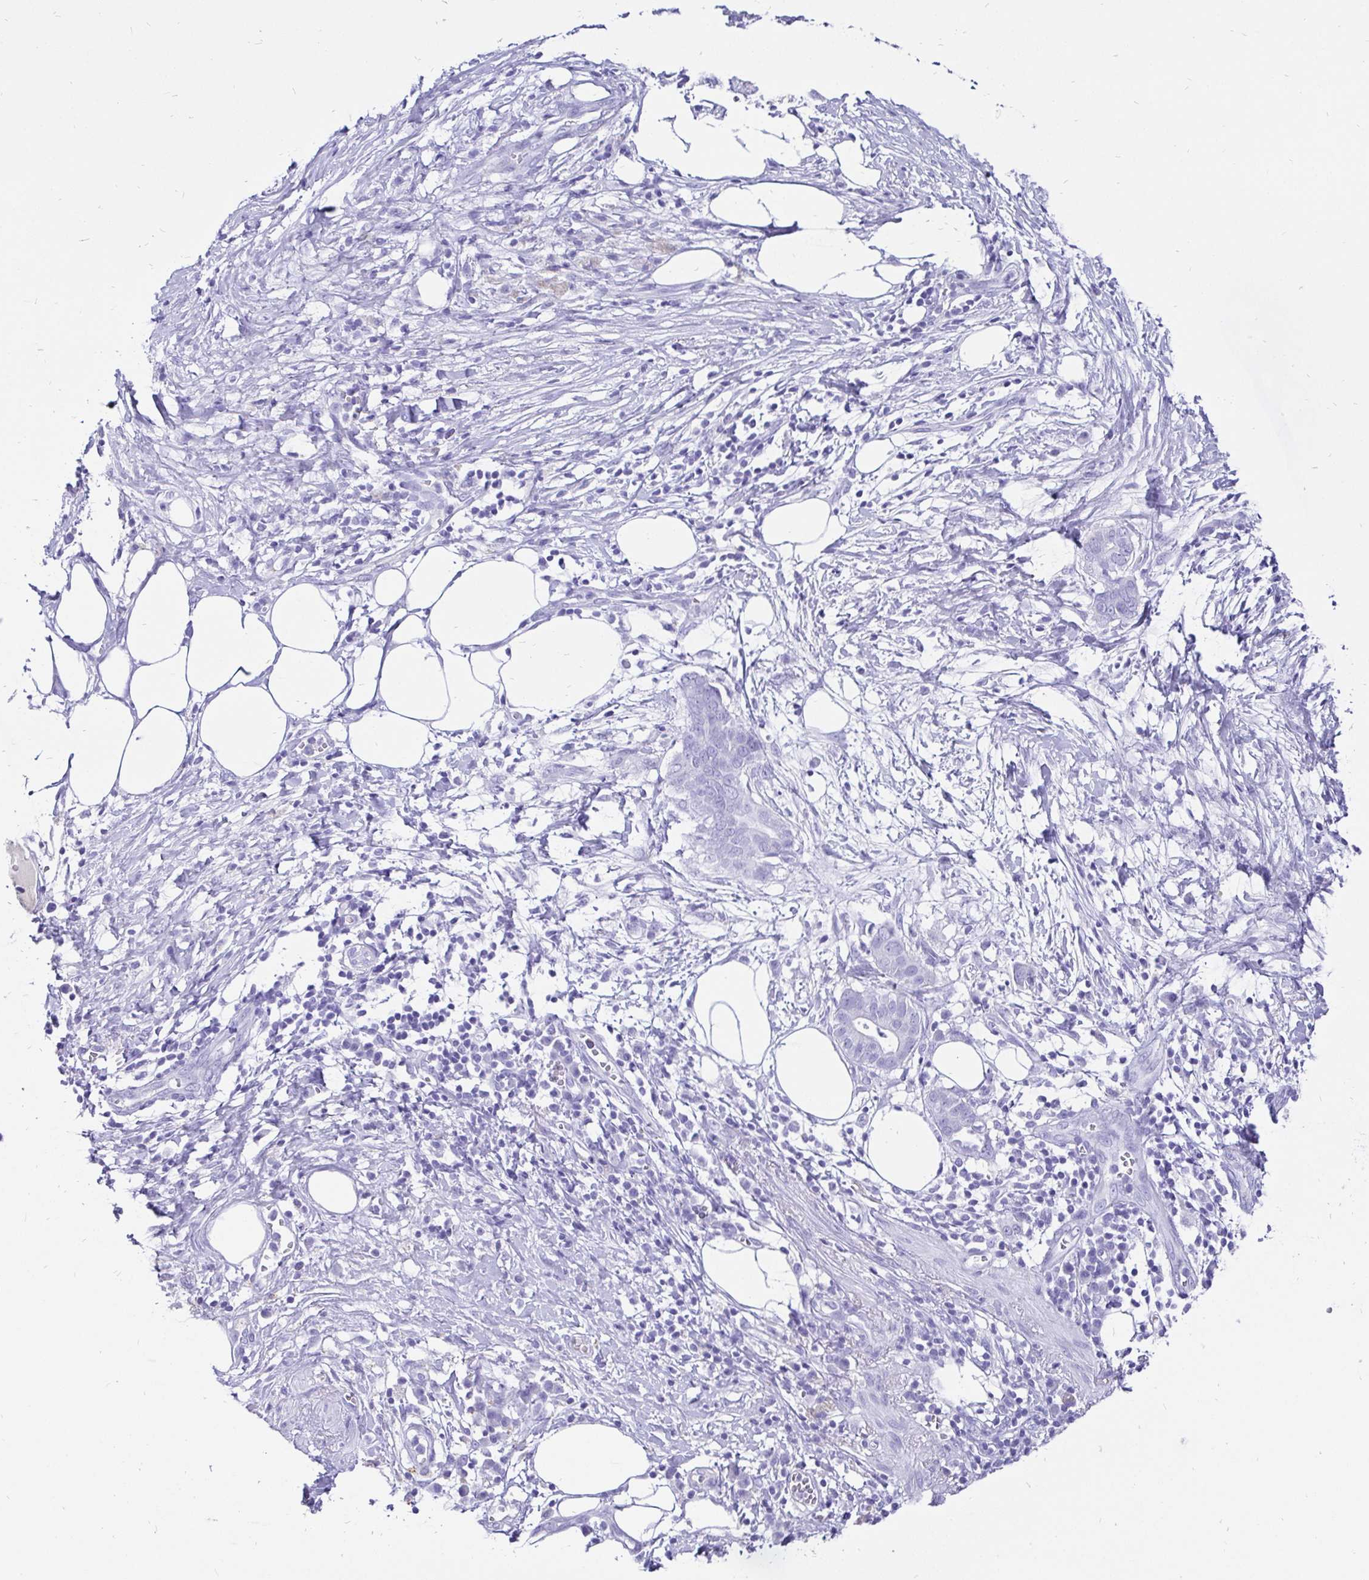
{"staining": {"intensity": "negative", "quantity": "none", "location": "none"}, "tissue": "pancreatic cancer", "cell_type": "Tumor cells", "image_type": "cancer", "snomed": [{"axis": "morphology", "description": "Adenocarcinoma, NOS"}, {"axis": "topography", "description": "Pancreas"}], "caption": "DAB immunohistochemical staining of pancreatic cancer demonstrates no significant expression in tumor cells.", "gene": "KRT13", "patient": {"sex": "male", "age": 61}}